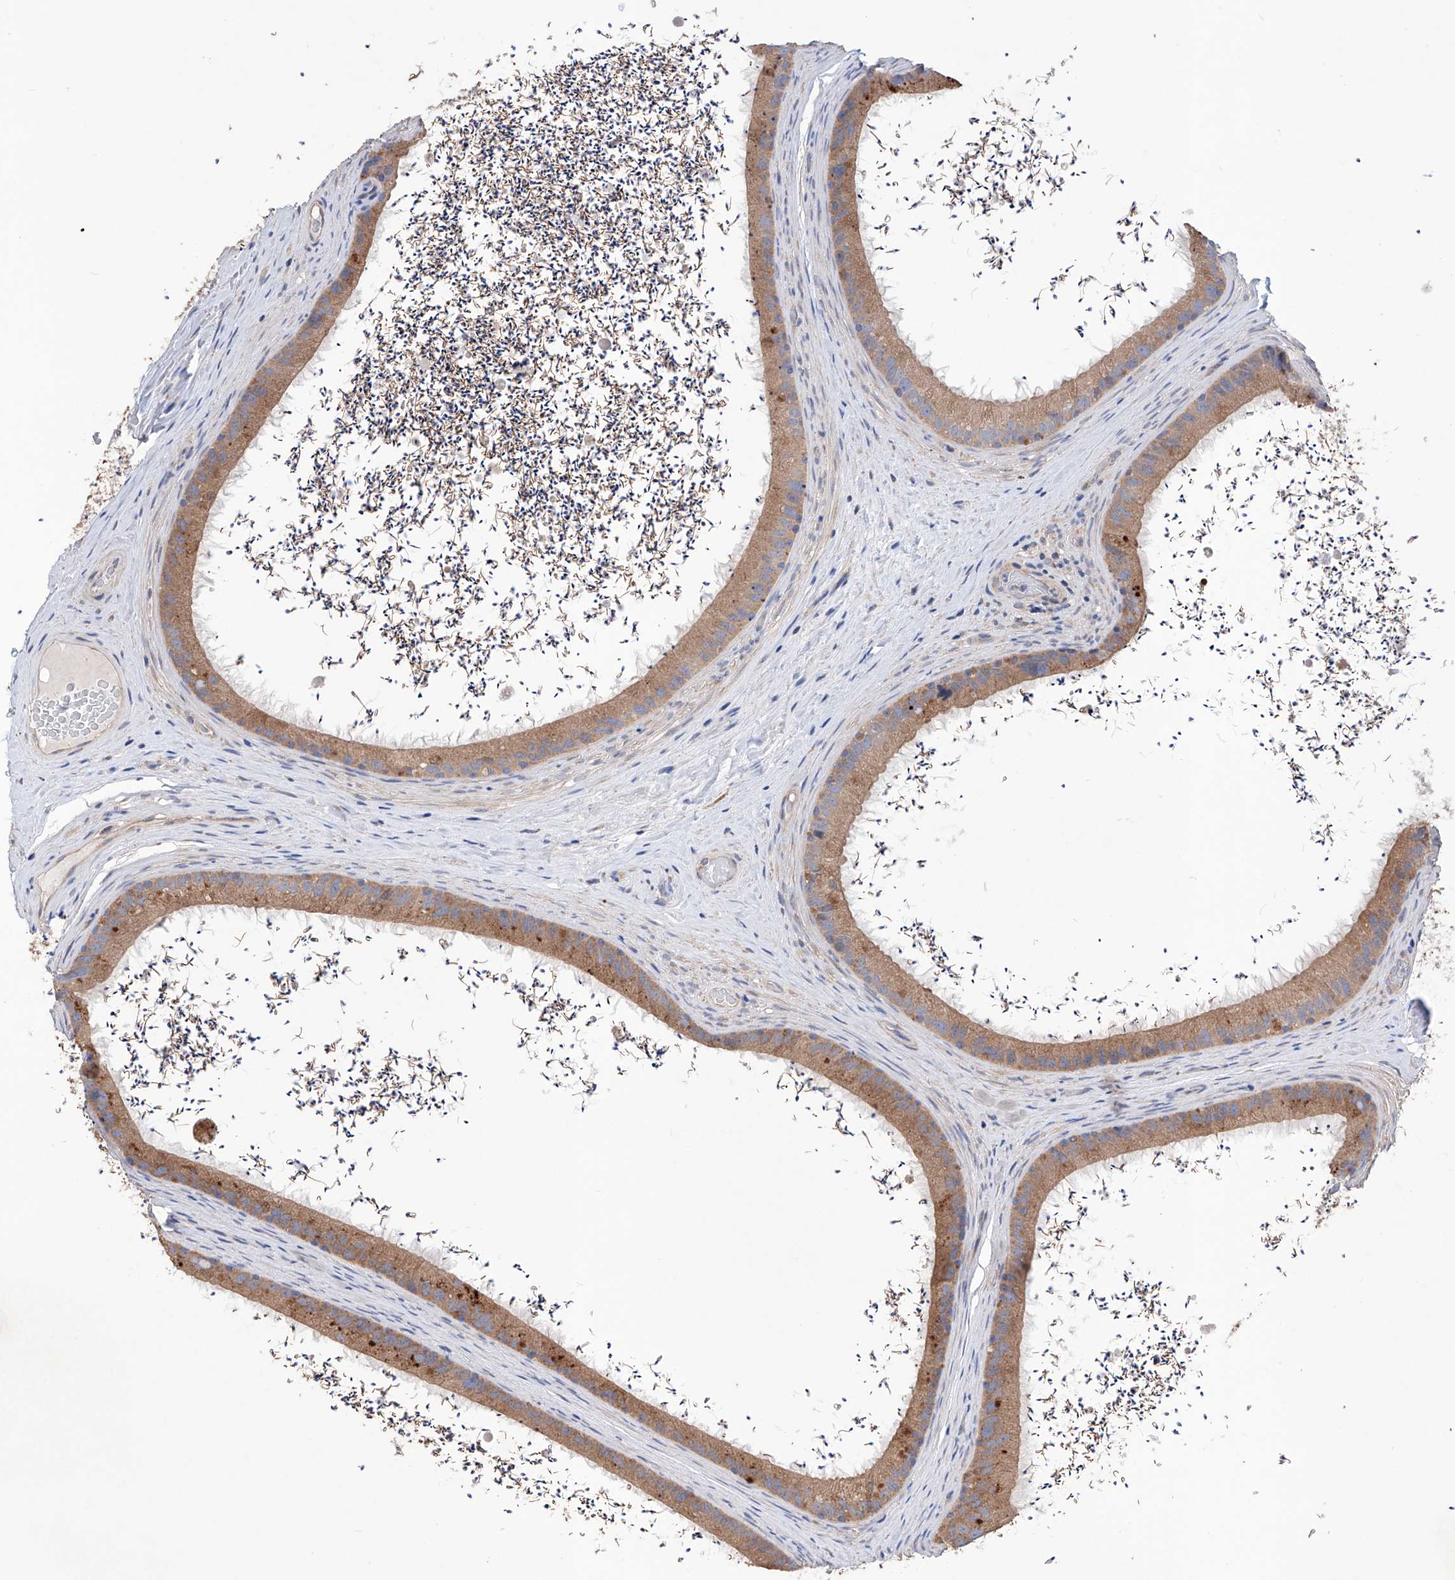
{"staining": {"intensity": "moderate", "quantity": "25%-75%", "location": "cytoplasmic/membranous"}, "tissue": "epididymis", "cell_type": "Glandular cells", "image_type": "normal", "snomed": [{"axis": "morphology", "description": "Normal tissue, NOS"}, {"axis": "topography", "description": "Epididymis, spermatic cord, NOS"}], "caption": "Approximately 25%-75% of glandular cells in benign epididymis demonstrate moderate cytoplasmic/membranous protein staining as visualized by brown immunohistochemical staining.", "gene": "AFG1L", "patient": {"sex": "male", "age": 50}}